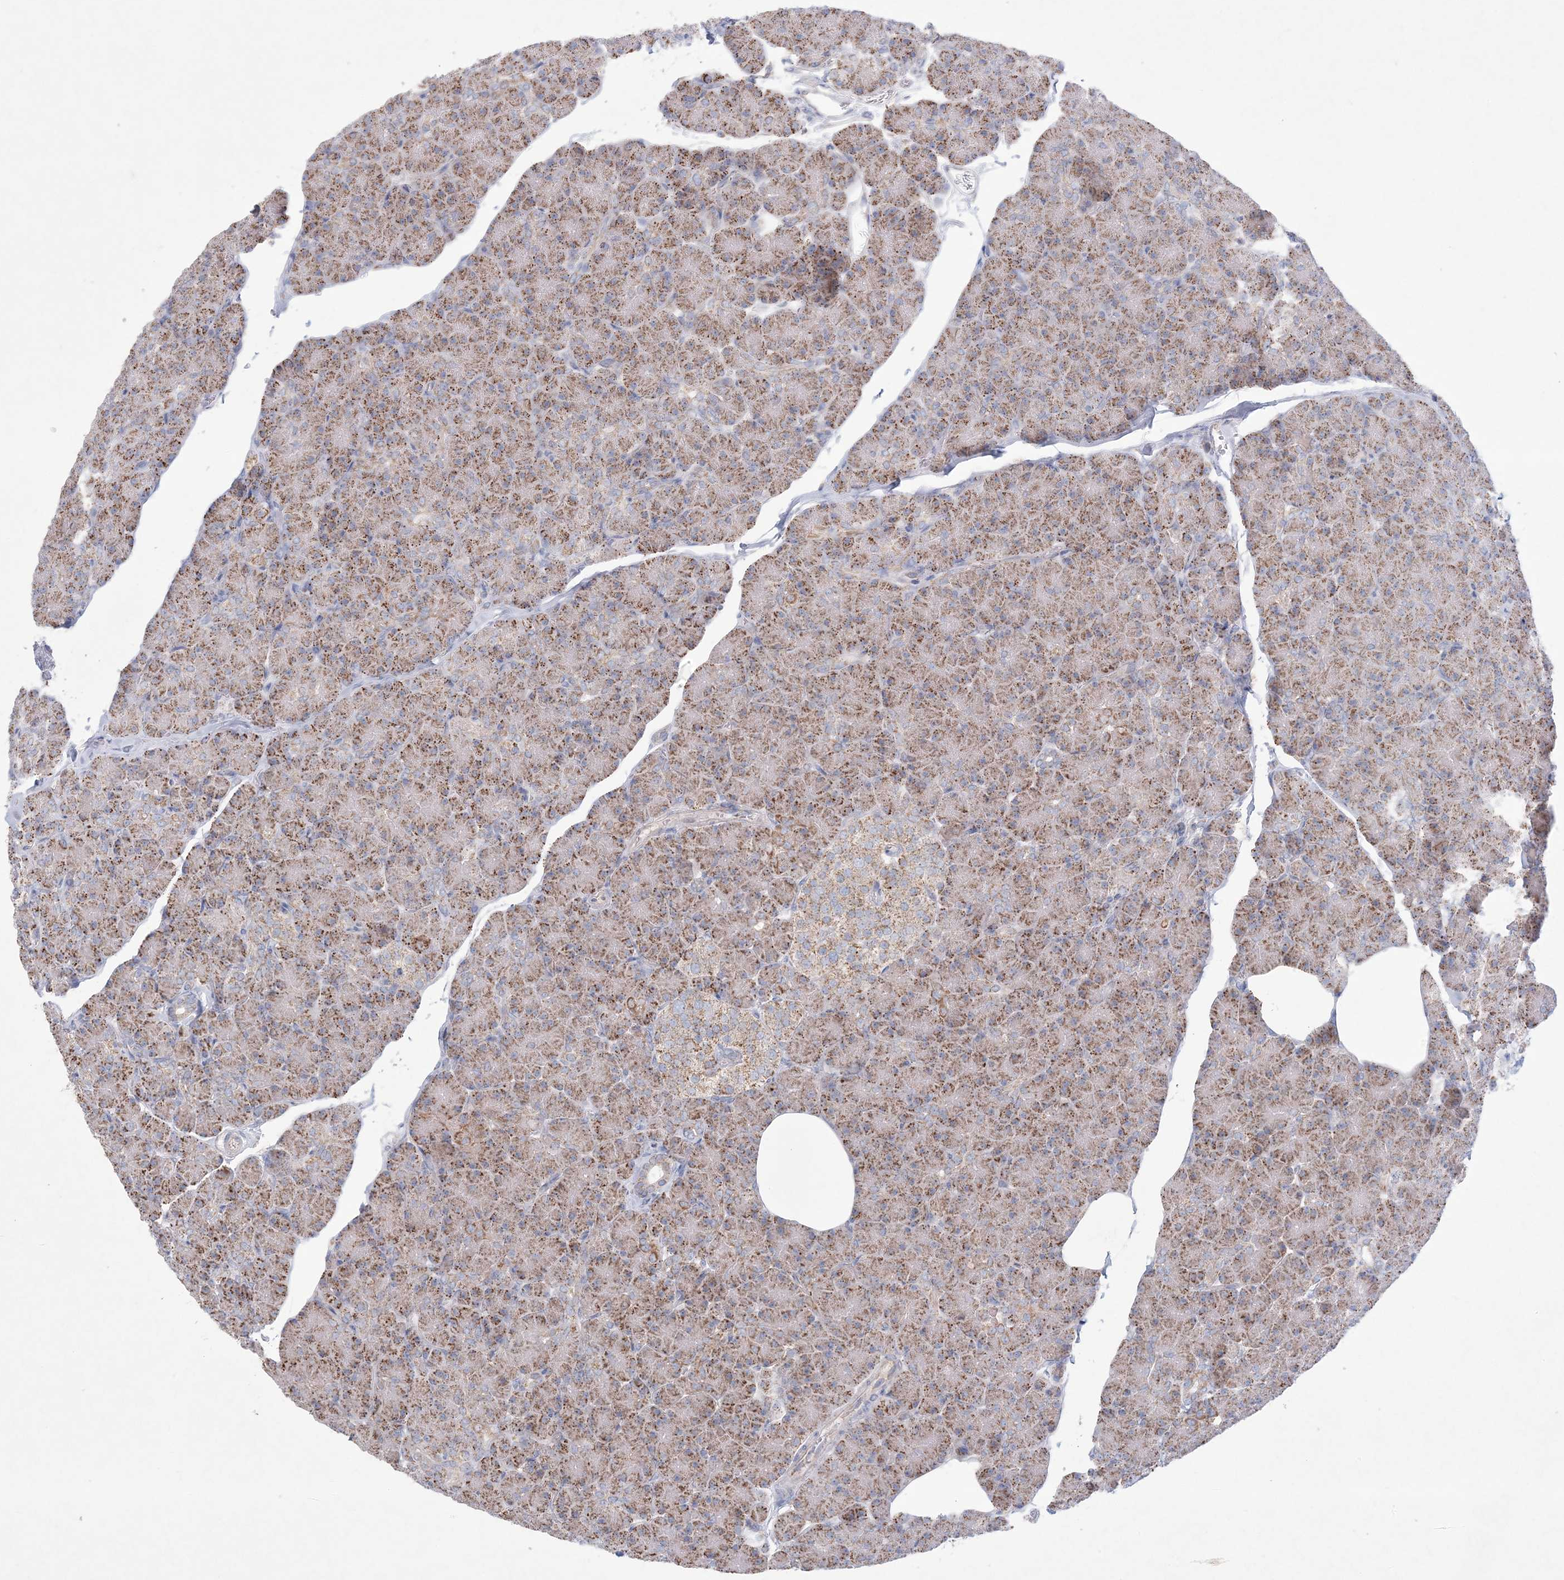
{"staining": {"intensity": "strong", "quantity": ">75%", "location": "cytoplasmic/membranous"}, "tissue": "pancreas", "cell_type": "Exocrine glandular cells", "image_type": "normal", "snomed": [{"axis": "morphology", "description": "Normal tissue, NOS"}, {"axis": "topography", "description": "Pancreas"}], "caption": "Immunohistochemical staining of unremarkable human pancreas reveals high levels of strong cytoplasmic/membranous expression in approximately >75% of exocrine glandular cells.", "gene": "KCTD6", "patient": {"sex": "female", "age": 43}}